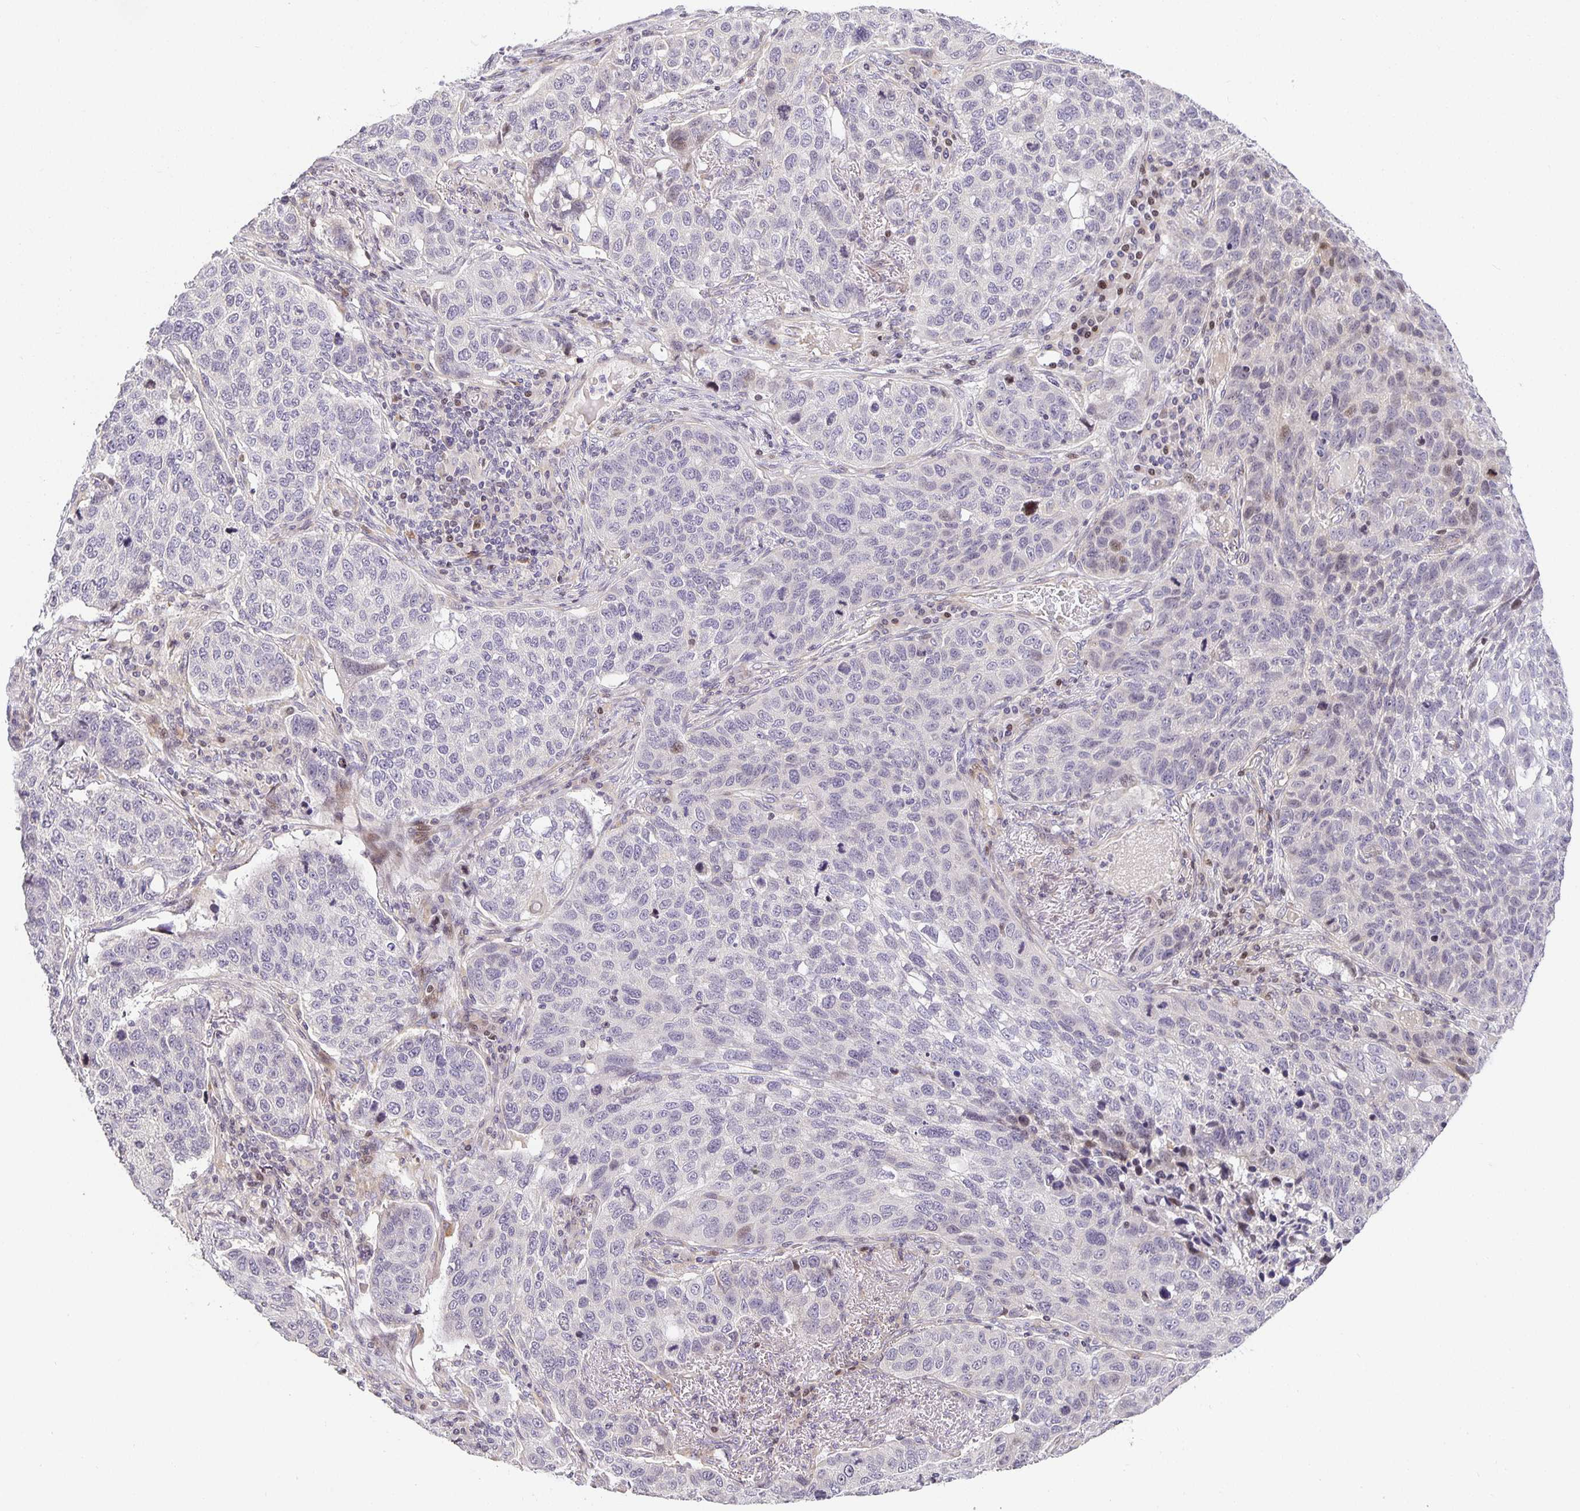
{"staining": {"intensity": "weak", "quantity": "<25%", "location": "nuclear"}, "tissue": "lung cancer", "cell_type": "Tumor cells", "image_type": "cancer", "snomed": [{"axis": "morphology", "description": "Squamous cell carcinoma, NOS"}, {"axis": "topography", "description": "Lymph node"}, {"axis": "topography", "description": "Lung"}], "caption": "Immunohistochemical staining of lung cancer shows no significant staining in tumor cells.", "gene": "TJP3", "patient": {"sex": "male", "age": 61}}